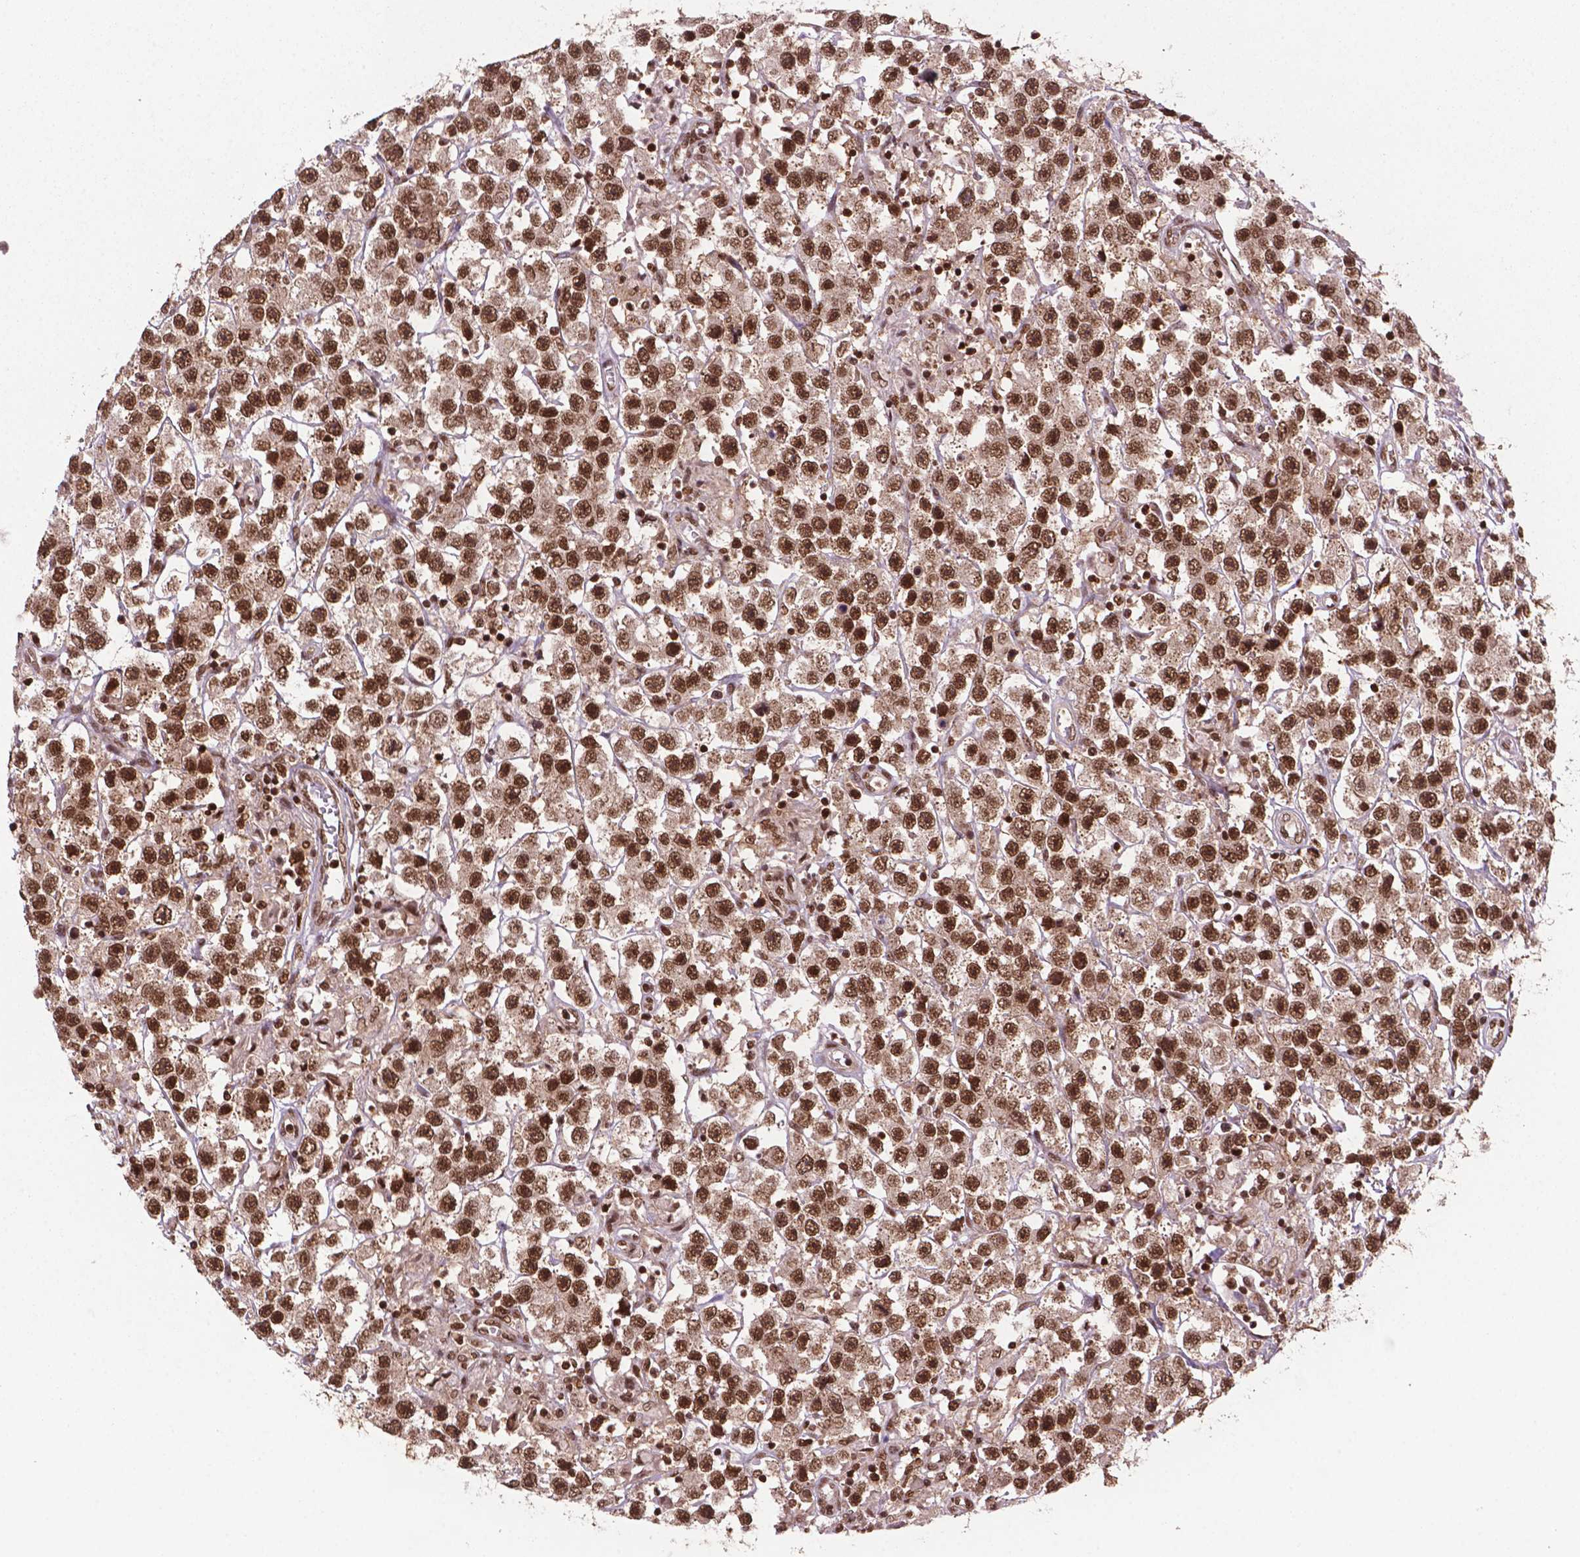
{"staining": {"intensity": "strong", "quantity": ">75%", "location": "nuclear"}, "tissue": "testis cancer", "cell_type": "Tumor cells", "image_type": "cancer", "snomed": [{"axis": "morphology", "description": "Seminoma, NOS"}, {"axis": "topography", "description": "Testis"}], "caption": "Human testis seminoma stained for a protein (brown) shows strong nuclear positive positivity in about >75% of tumor cells.", "gene": "SIRT6", "patient": {"sex": "male", "age": 45}}